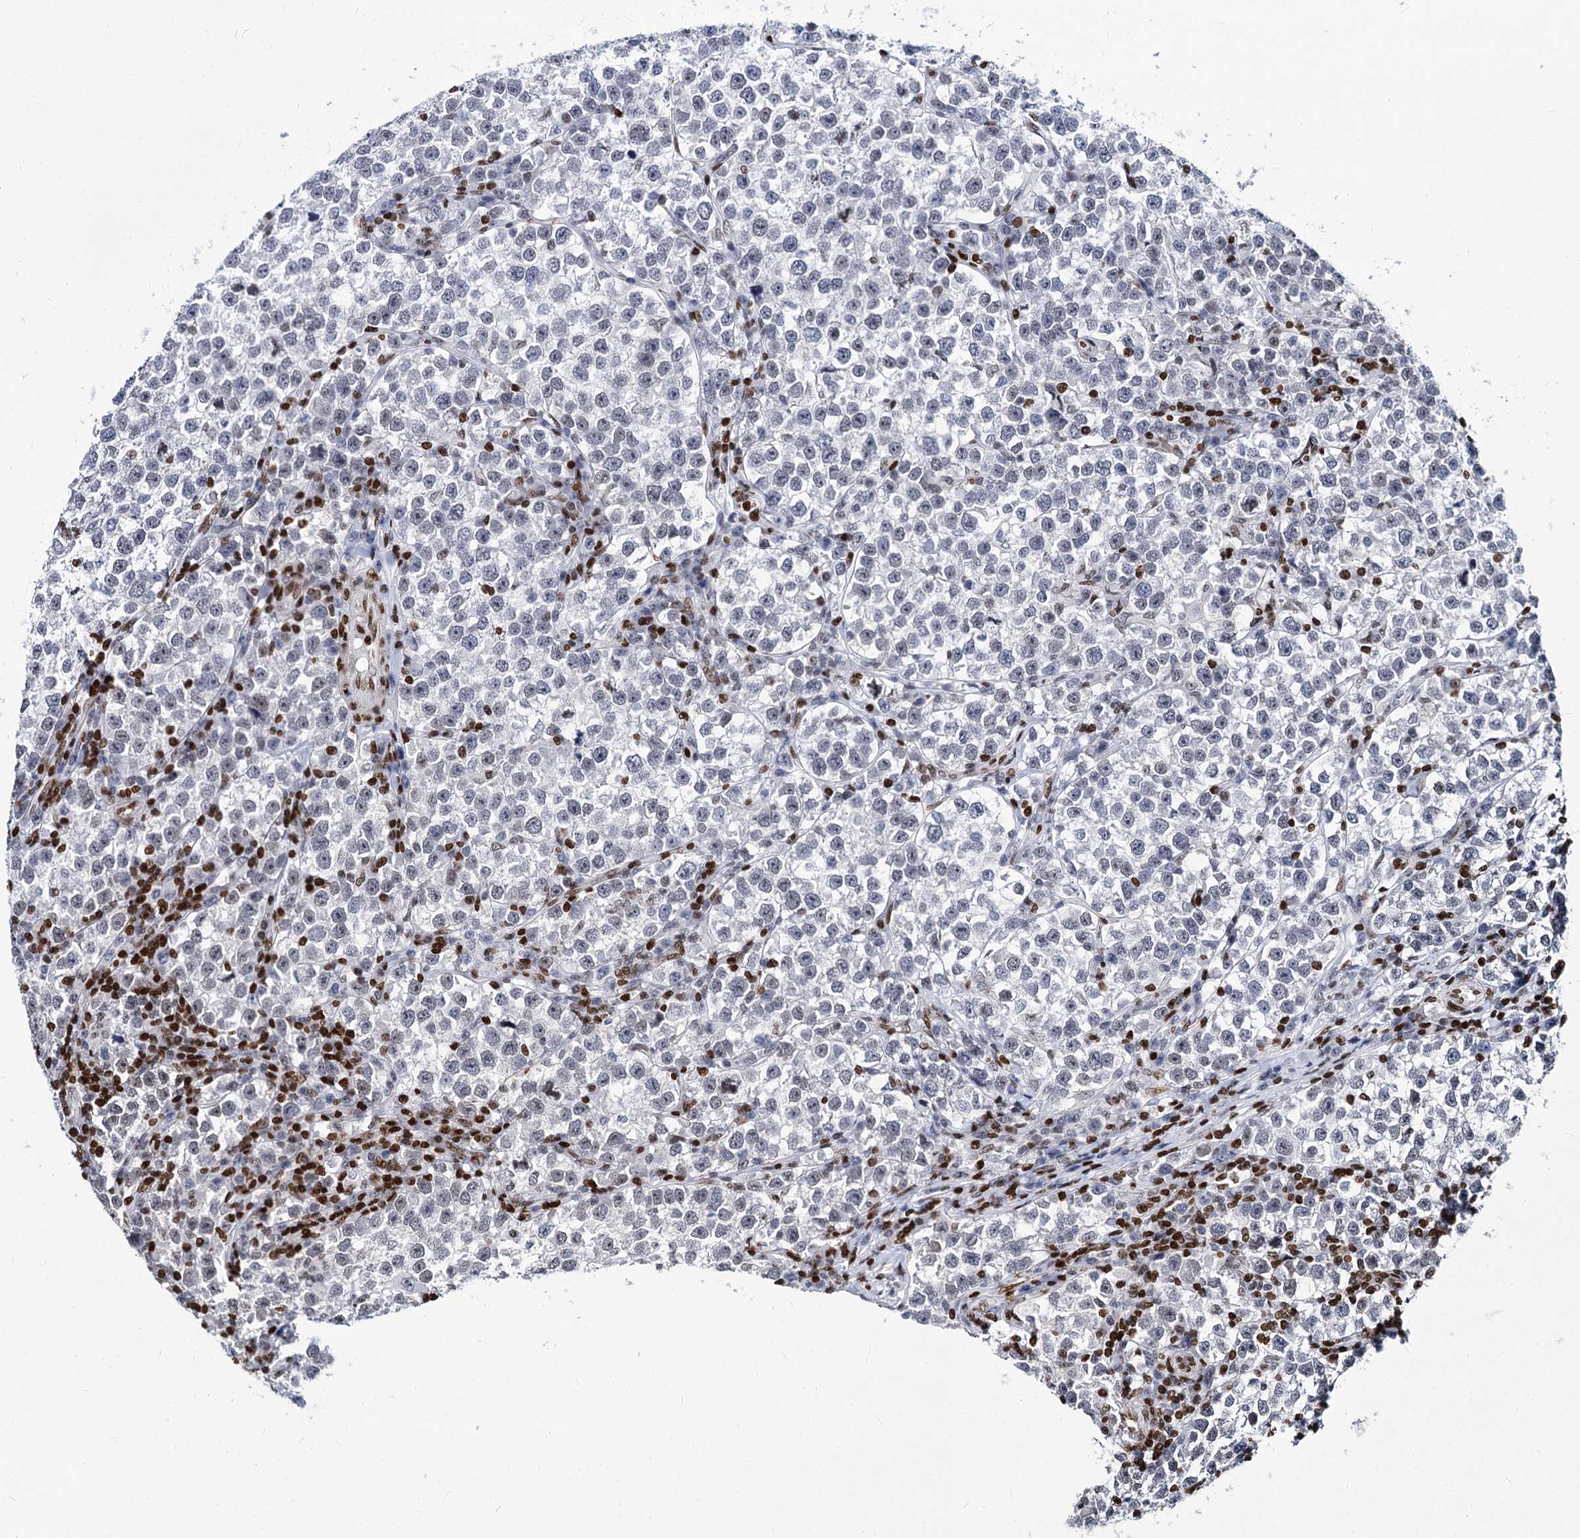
{"staining": {"intensity": "negative", "quantity": "none", "location": "none"}, "tissue": "testis cancer", "cell_type": "Tumor cells", "image_type": "cancer", "snomed": [{"axis": "morphology", "description": "Normal tissue, NOS"}, {"axis": "morphology", "description": "Seminoma, NOS"}, {"axis": "topography", "description": "Testis"}], "caption": "Tumor cells show no significant protein staining in testis cancer.", "gene": "MECP2", "patient": {"sex": "male", "age": 43}}